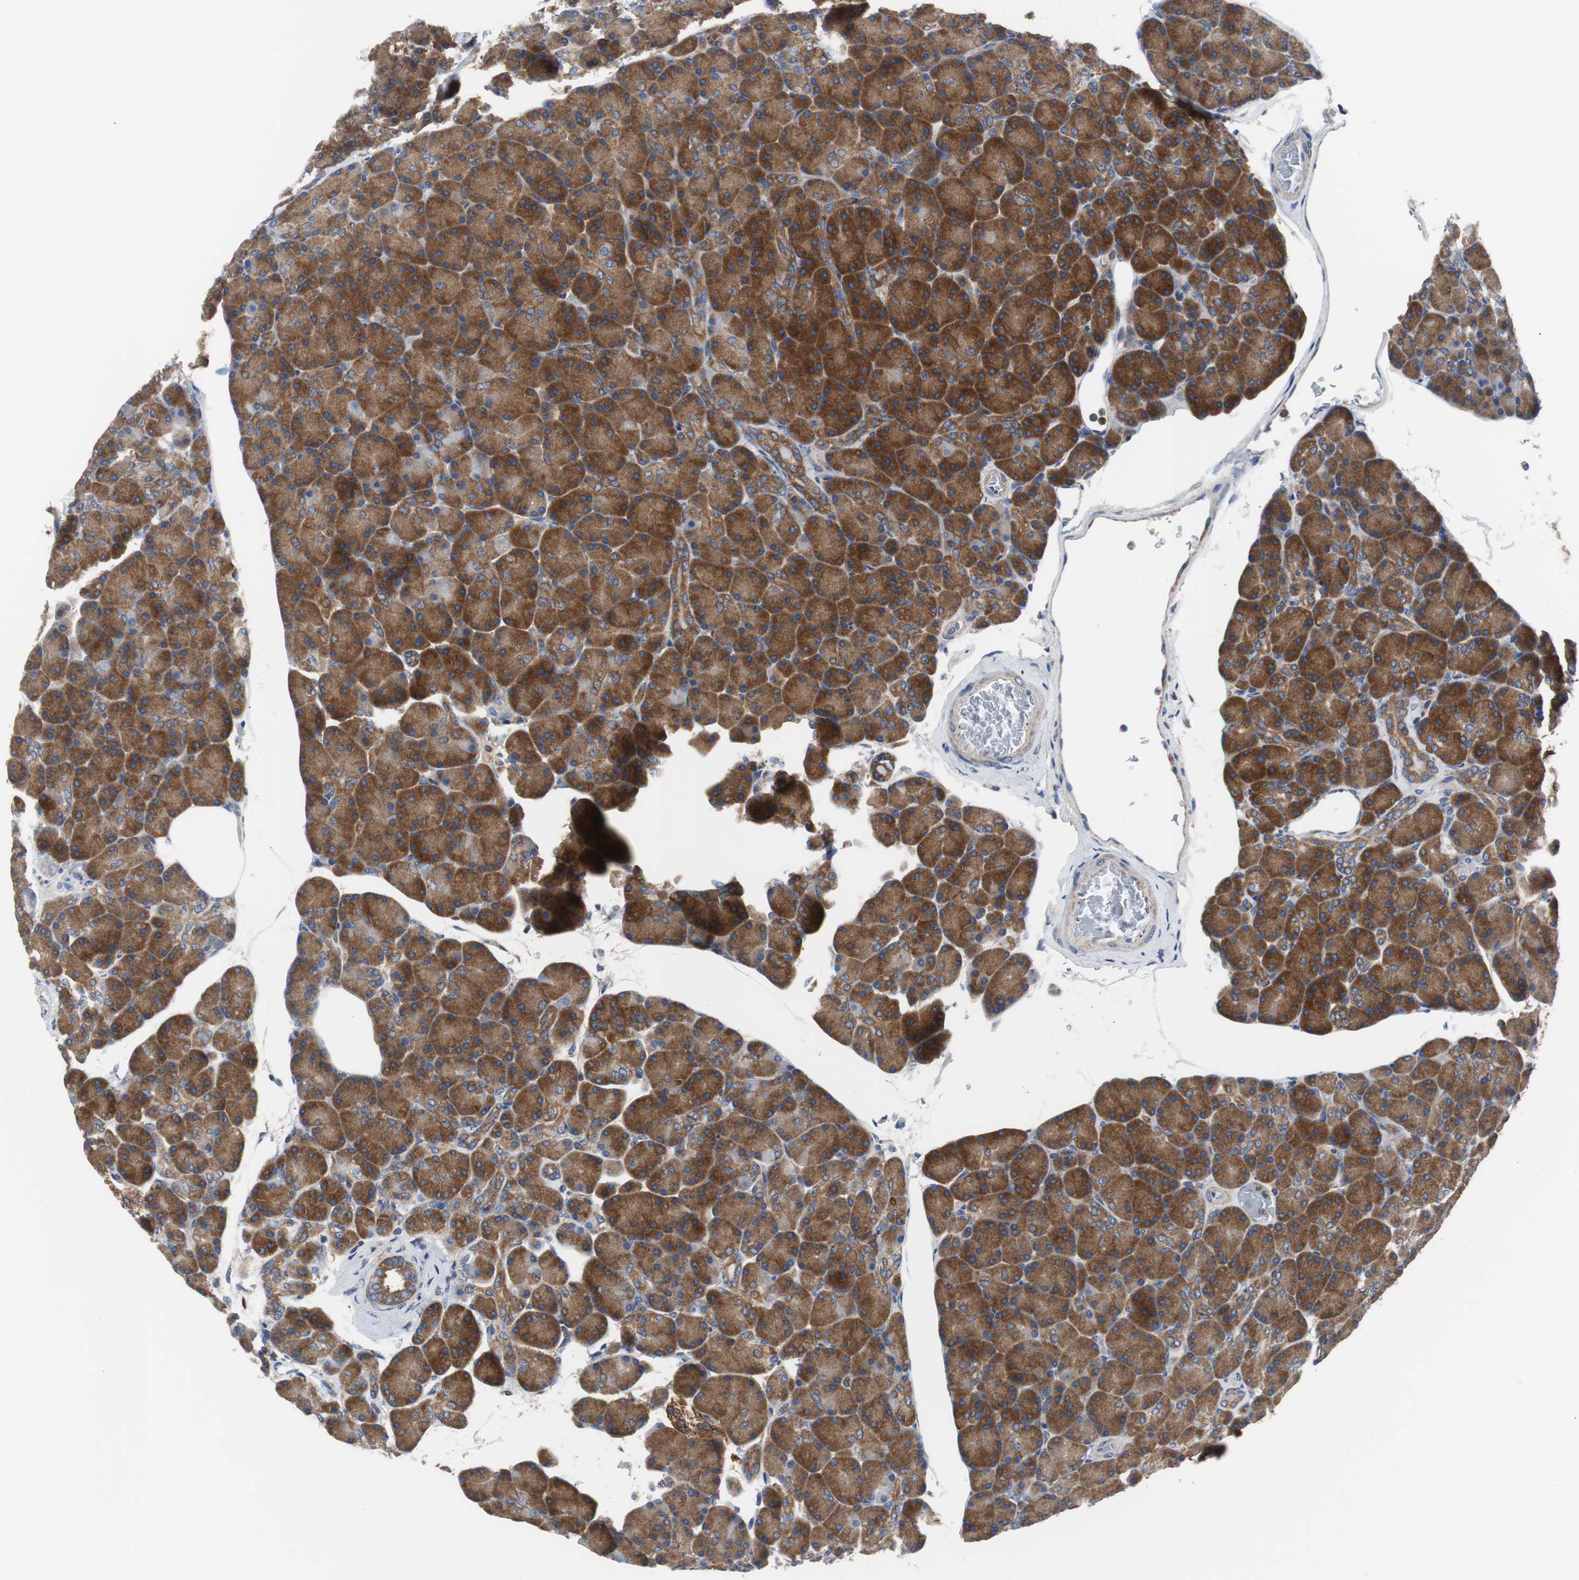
{"staining": {"intensity": "strong", "quantity": ">75%", "location": "cytoplasmic/membranous"}, "tissue": "pancreas", "cell_type": "Exocrine glandular cells", "image_type": "normal", "snomed": [{"axis": "morphology", "description": "Normal tissue, NOS"}, {"axis": "topography", "description": "Pancreas"}], "caption": "Immunohistochemical staining of unremarkable human pancreas shows strong cytoplasmic/membranous protein staining in approximately >75% of exocrine glandular cells.", "gene": "BRAF", "patient": {"sex": "female", "age": 43}}